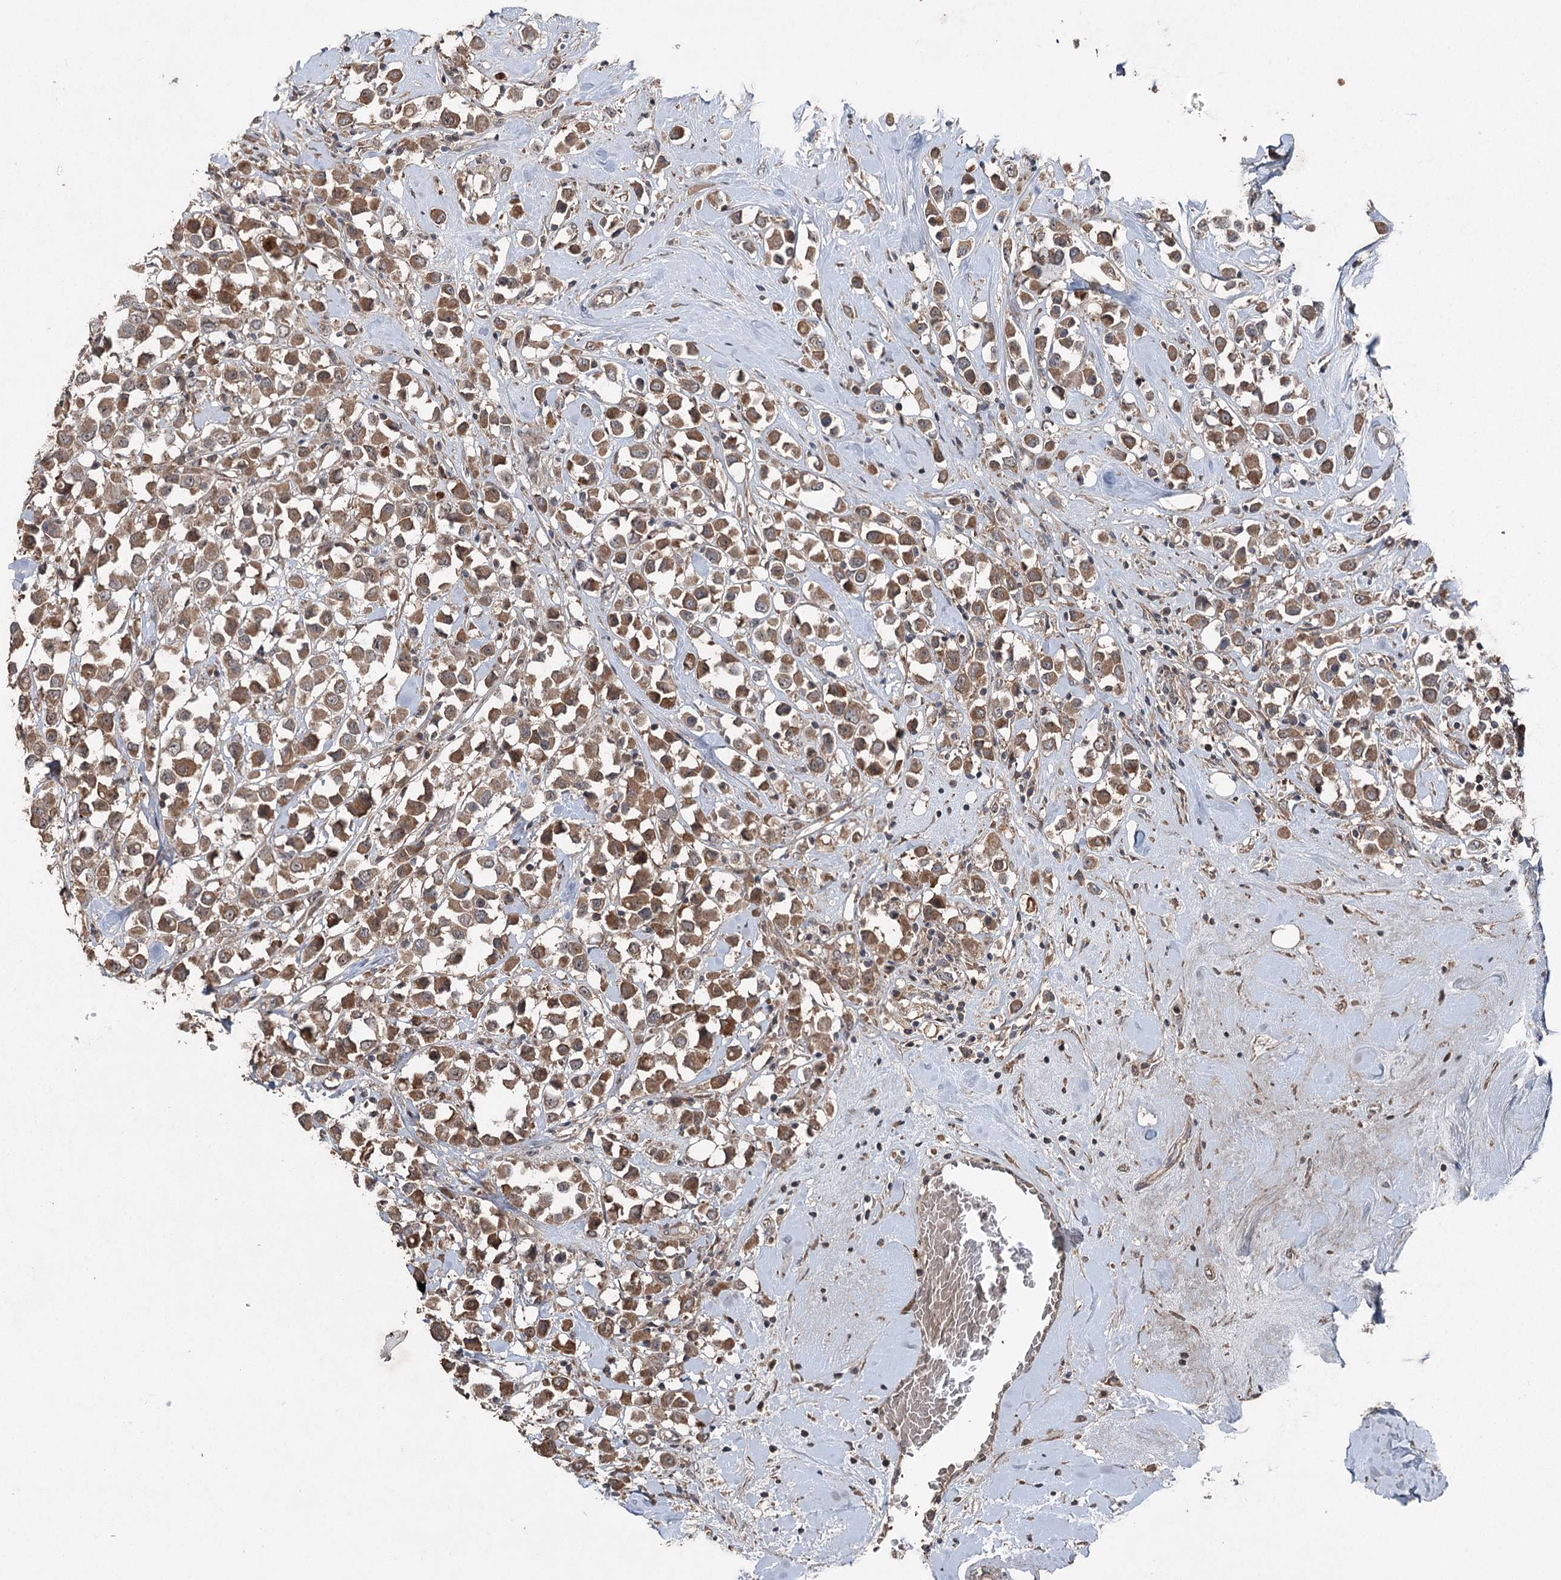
{"staining": {"intensity": "moderate", "quantity": ">75%", "location": "cytoplasmic/membranous"}, "tissue": "breast cancer", "cell_type": "Tumor cells", "image_type": "cancer", "snomed": [{"axis": "morphology", "description": "Duct carcinoma"}, {"axis": "topography", "description": "Breast"}], "caption": "Protein expression analysis of human breast cancer (intraductal carcinoma) reveals moderate cytoplasmic/membranous positivity in approximately >75% of tumor cells.", "gene": "MAPK8IP2", "patient": {"sex": "female", "age": 61}}